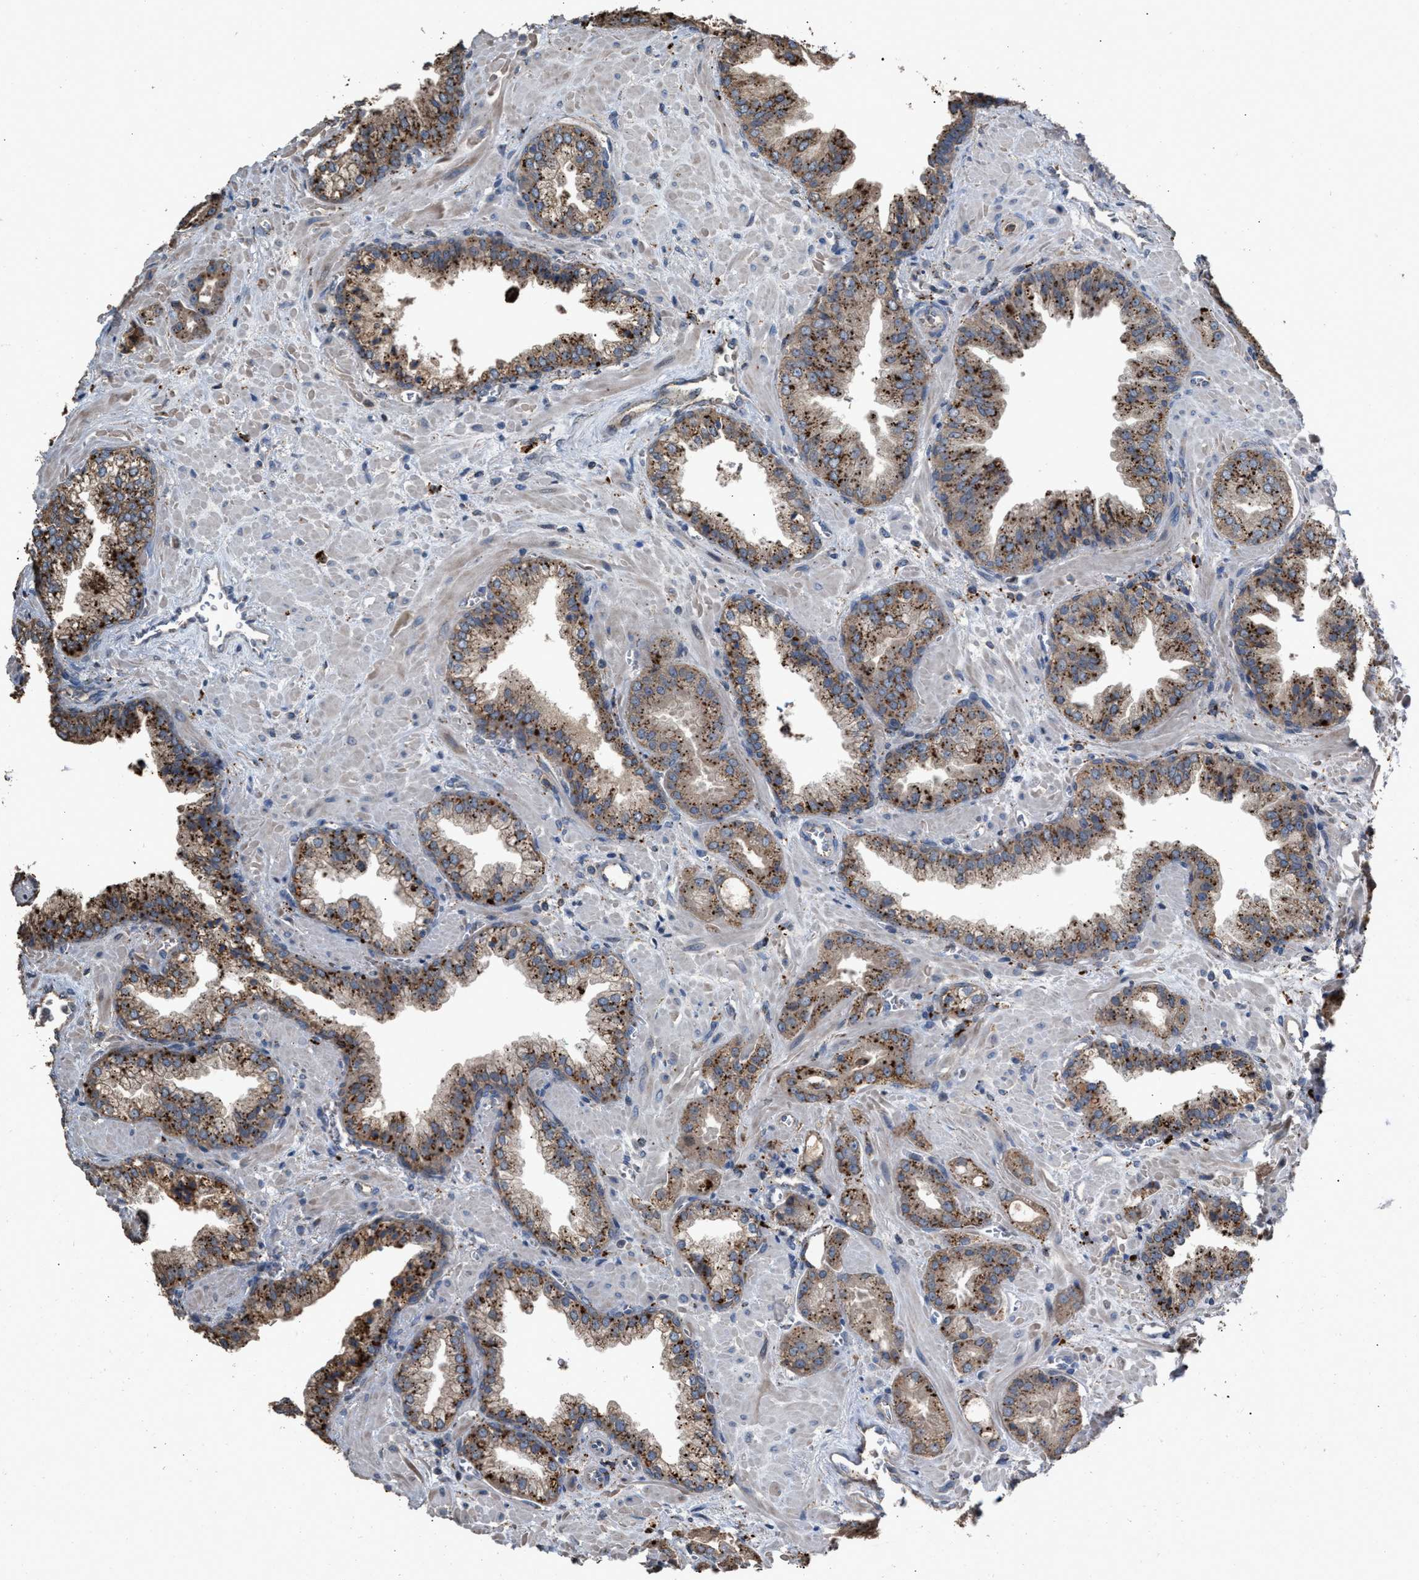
{"staining": {"intensity": "moderate", "quantity": ">75%", "location": "cytoplasmic/membranous"}, "tissue": "prostate cancer", "cell_type": "Tumor cells", "image_type": "cancer", "snomed": [{"axis": "morphology", "description": "Adenocarcinoma, Low grade"}, {"axis": "topography", "description": "Prostate"}], "caption": "Brown immunohistochemical staining in human prostate cancer (low-grade adenocarcinoma) shows moderate cytoplasmic/membranous expression in about >75% of tumor cells.", "gene": "ELMO3", "patient": {"sex": "male", "age": 71}}